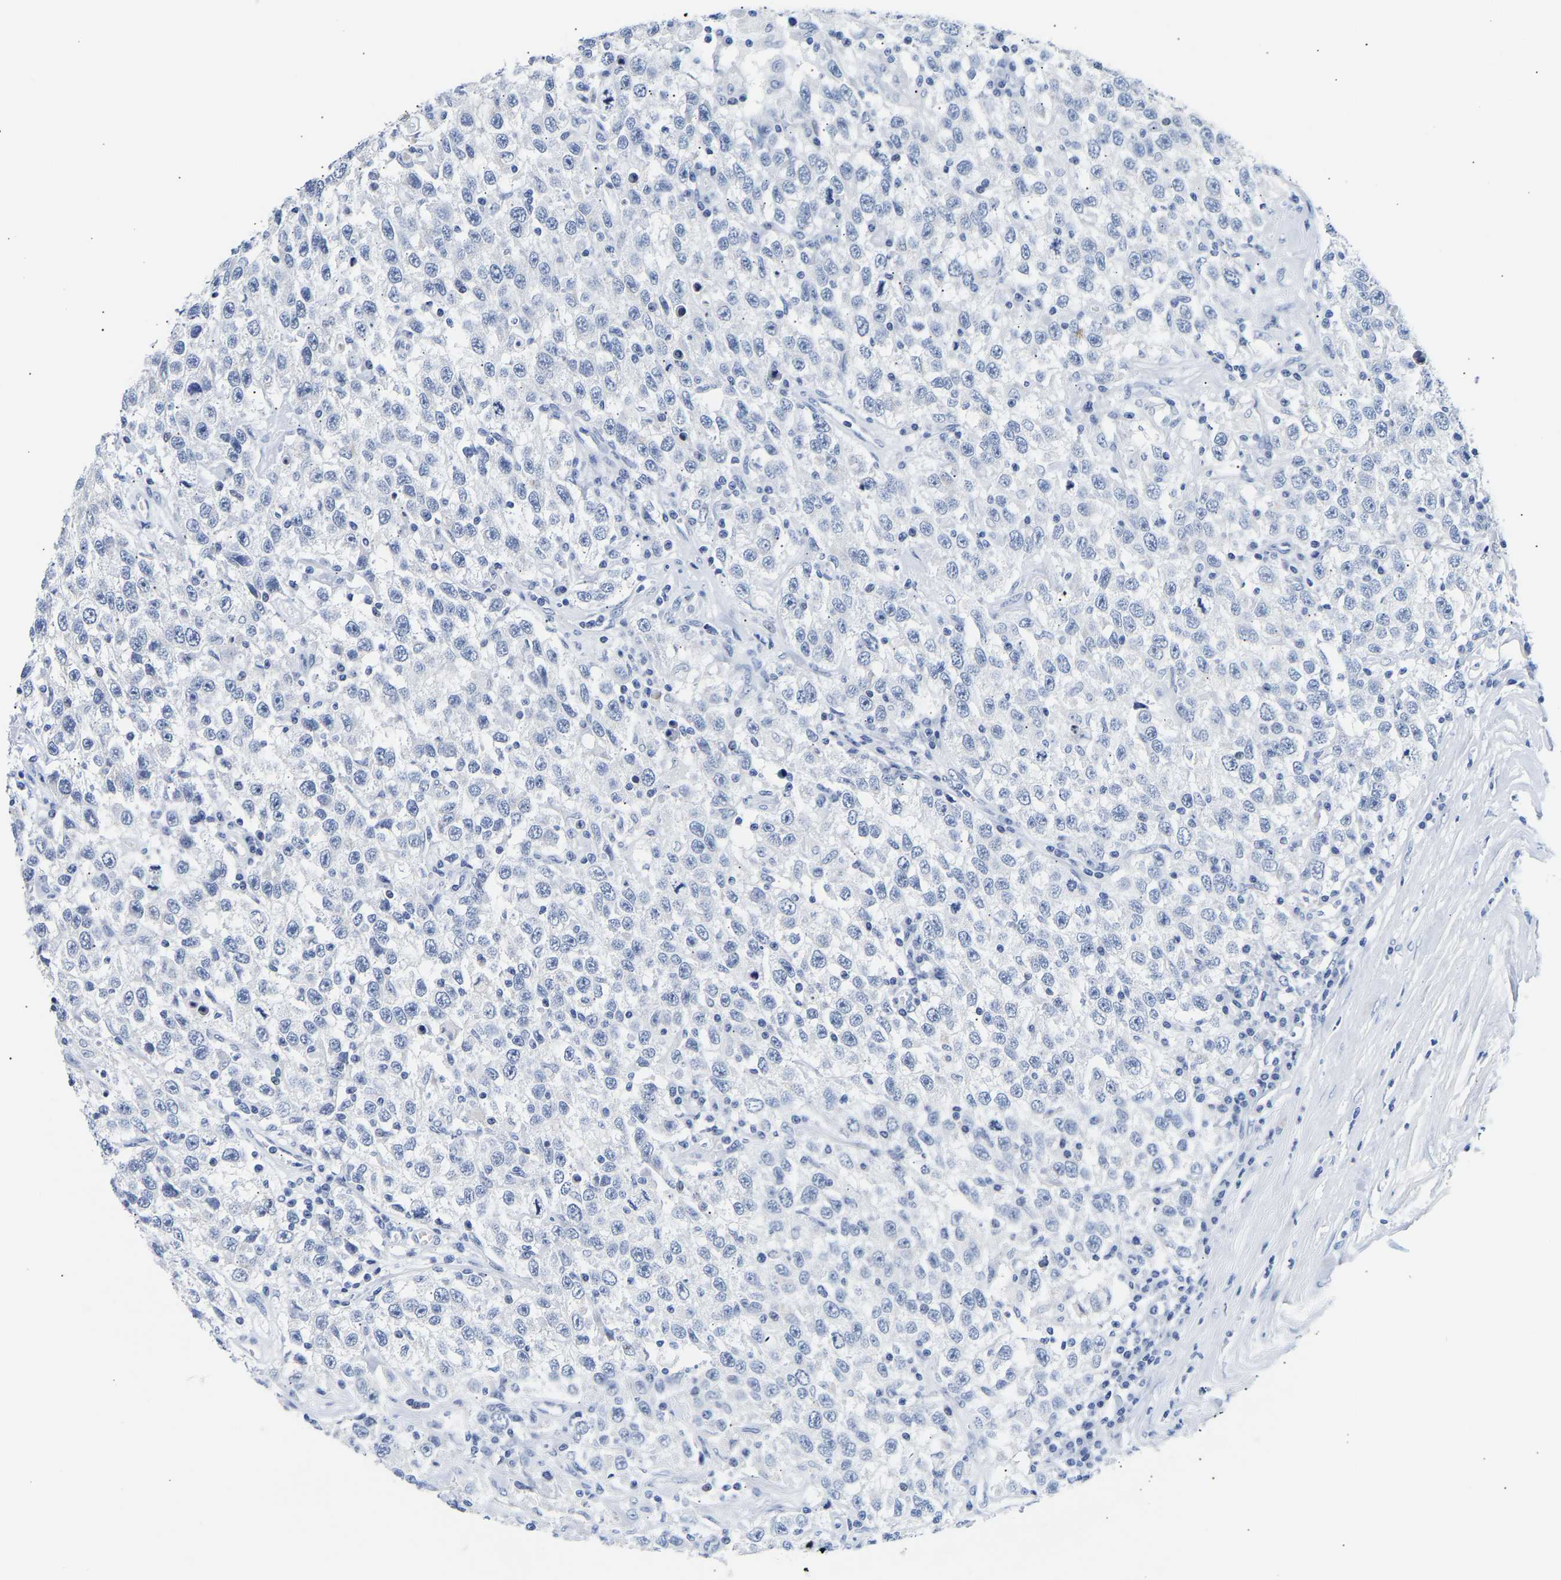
{"staining": {"intensity": "negative", "quantity": "none", "location": "none"}, "tissue": "testis cancer", "cell_type": "Tumor cells", "image_type": "cancer", "snomed": [{"axis": "morphology", "description": "Seminoma, NOS"}, {"axis": "topography", "description": "Testis"}], "caption": "IHC photomicrograph of neoplastic tissue: testis cancer (seminoma) stained with DAB reveals no significant protein expression in tumor cells.", "gene": "SPINK2", "patient": {"sex": "male", "age": 41}}